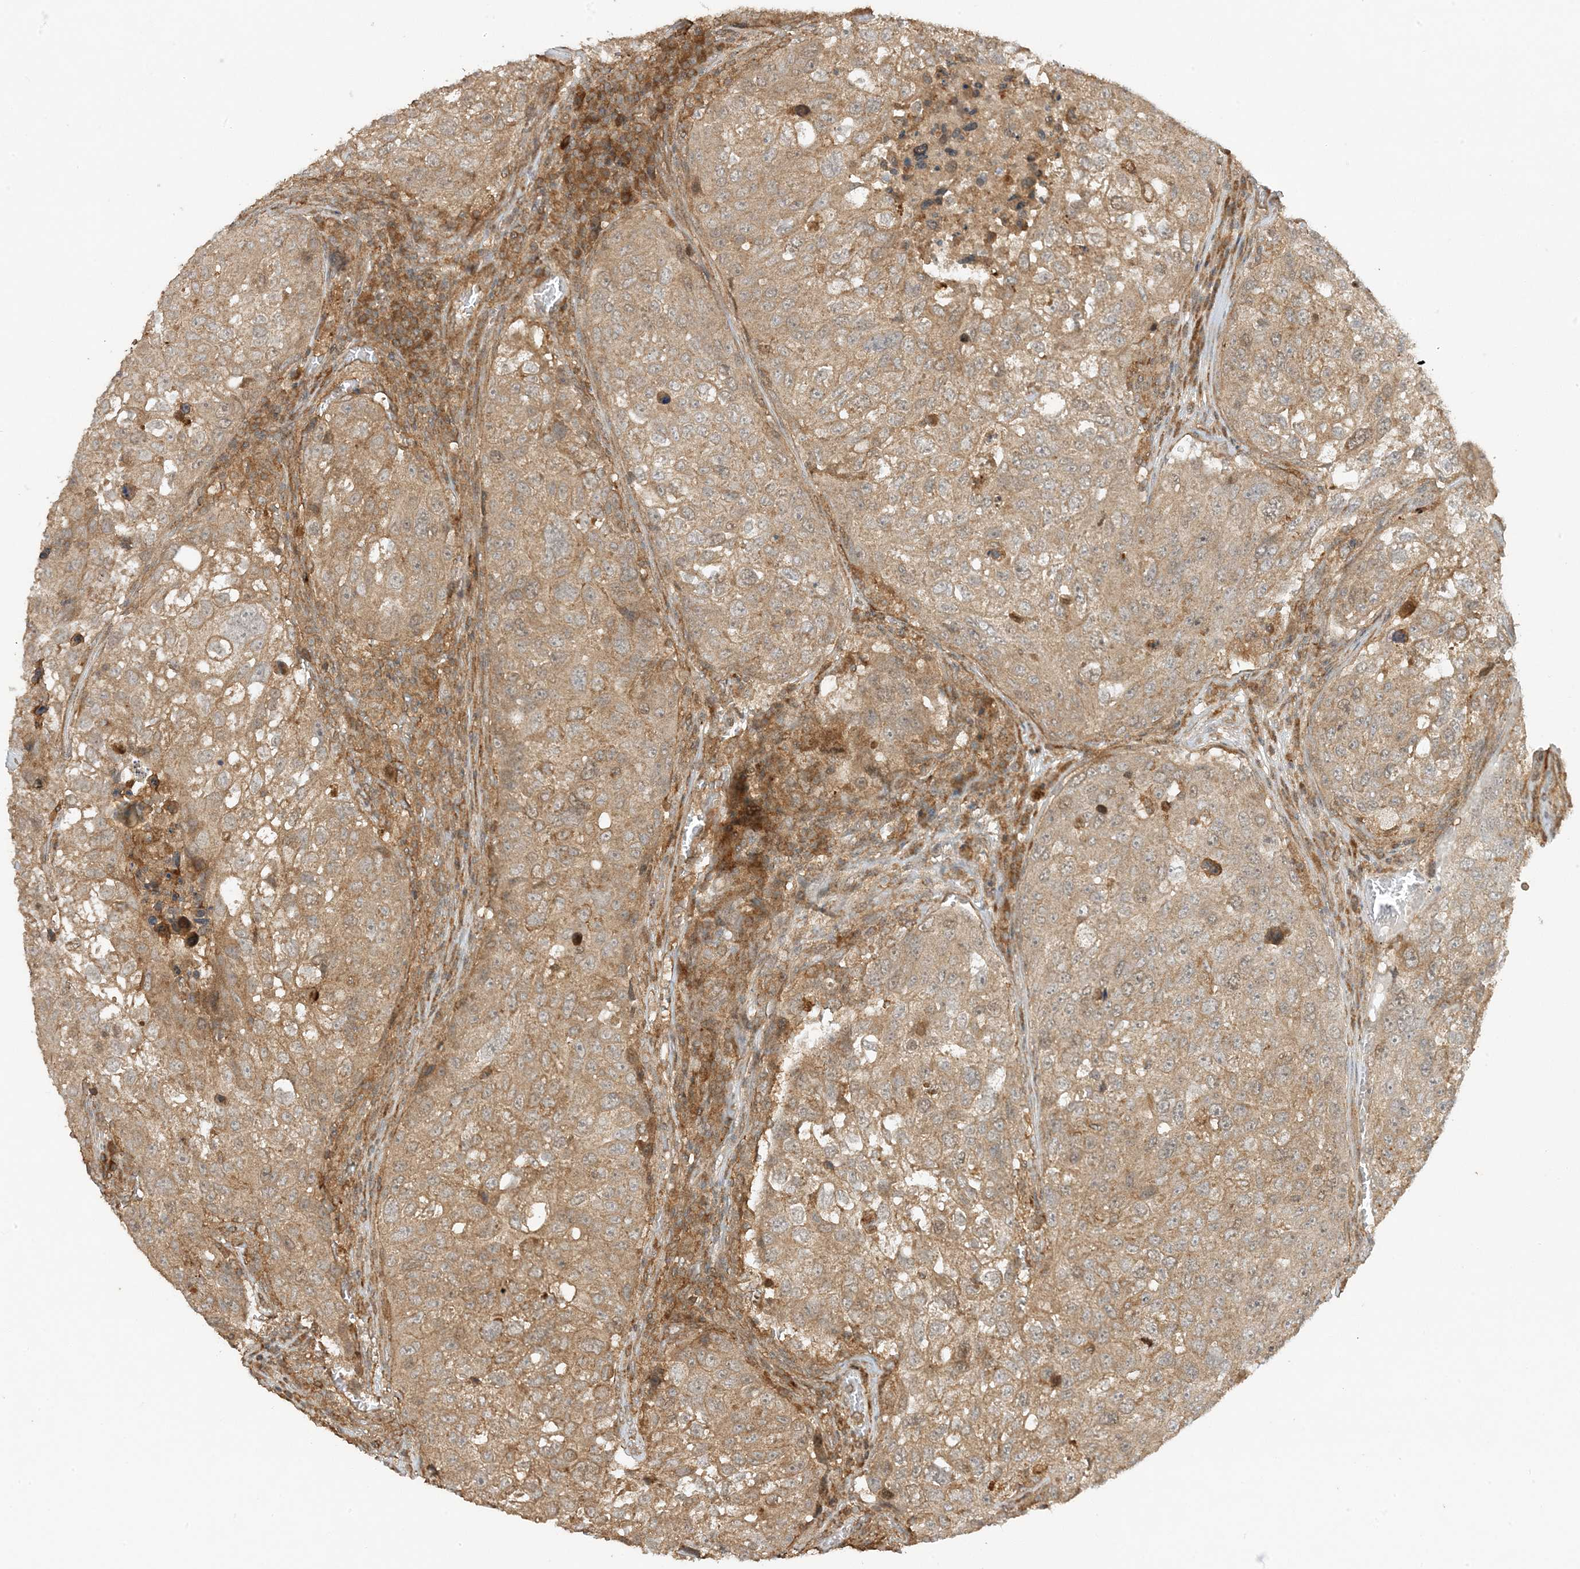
{"staining": {"intensity": "weak", "quantity": ">75%", "location": "cytoplasmic/membranous"}, "tissue": "urothelial cancer", "cell_type": "Tumor cells", "image_type": "cancer", "snomed": [{"axis": "morphology", "description": "Urothelial carcinoma, High grade"}, {"axis": "topography", "description": "Lymph node"}, {"axis": "topography", "description": "Urinary bladder"}], "caption": "Protein expression analysis of human urothelial cancer reveals weak cytoplasmic/membranous expression in approximately >75% of tumor cells. Ihc stains the protein of interest in brown and the nuclei are stained blue.", "gene": "XRN1", "patient": {"sex": "male", "age": 51}}